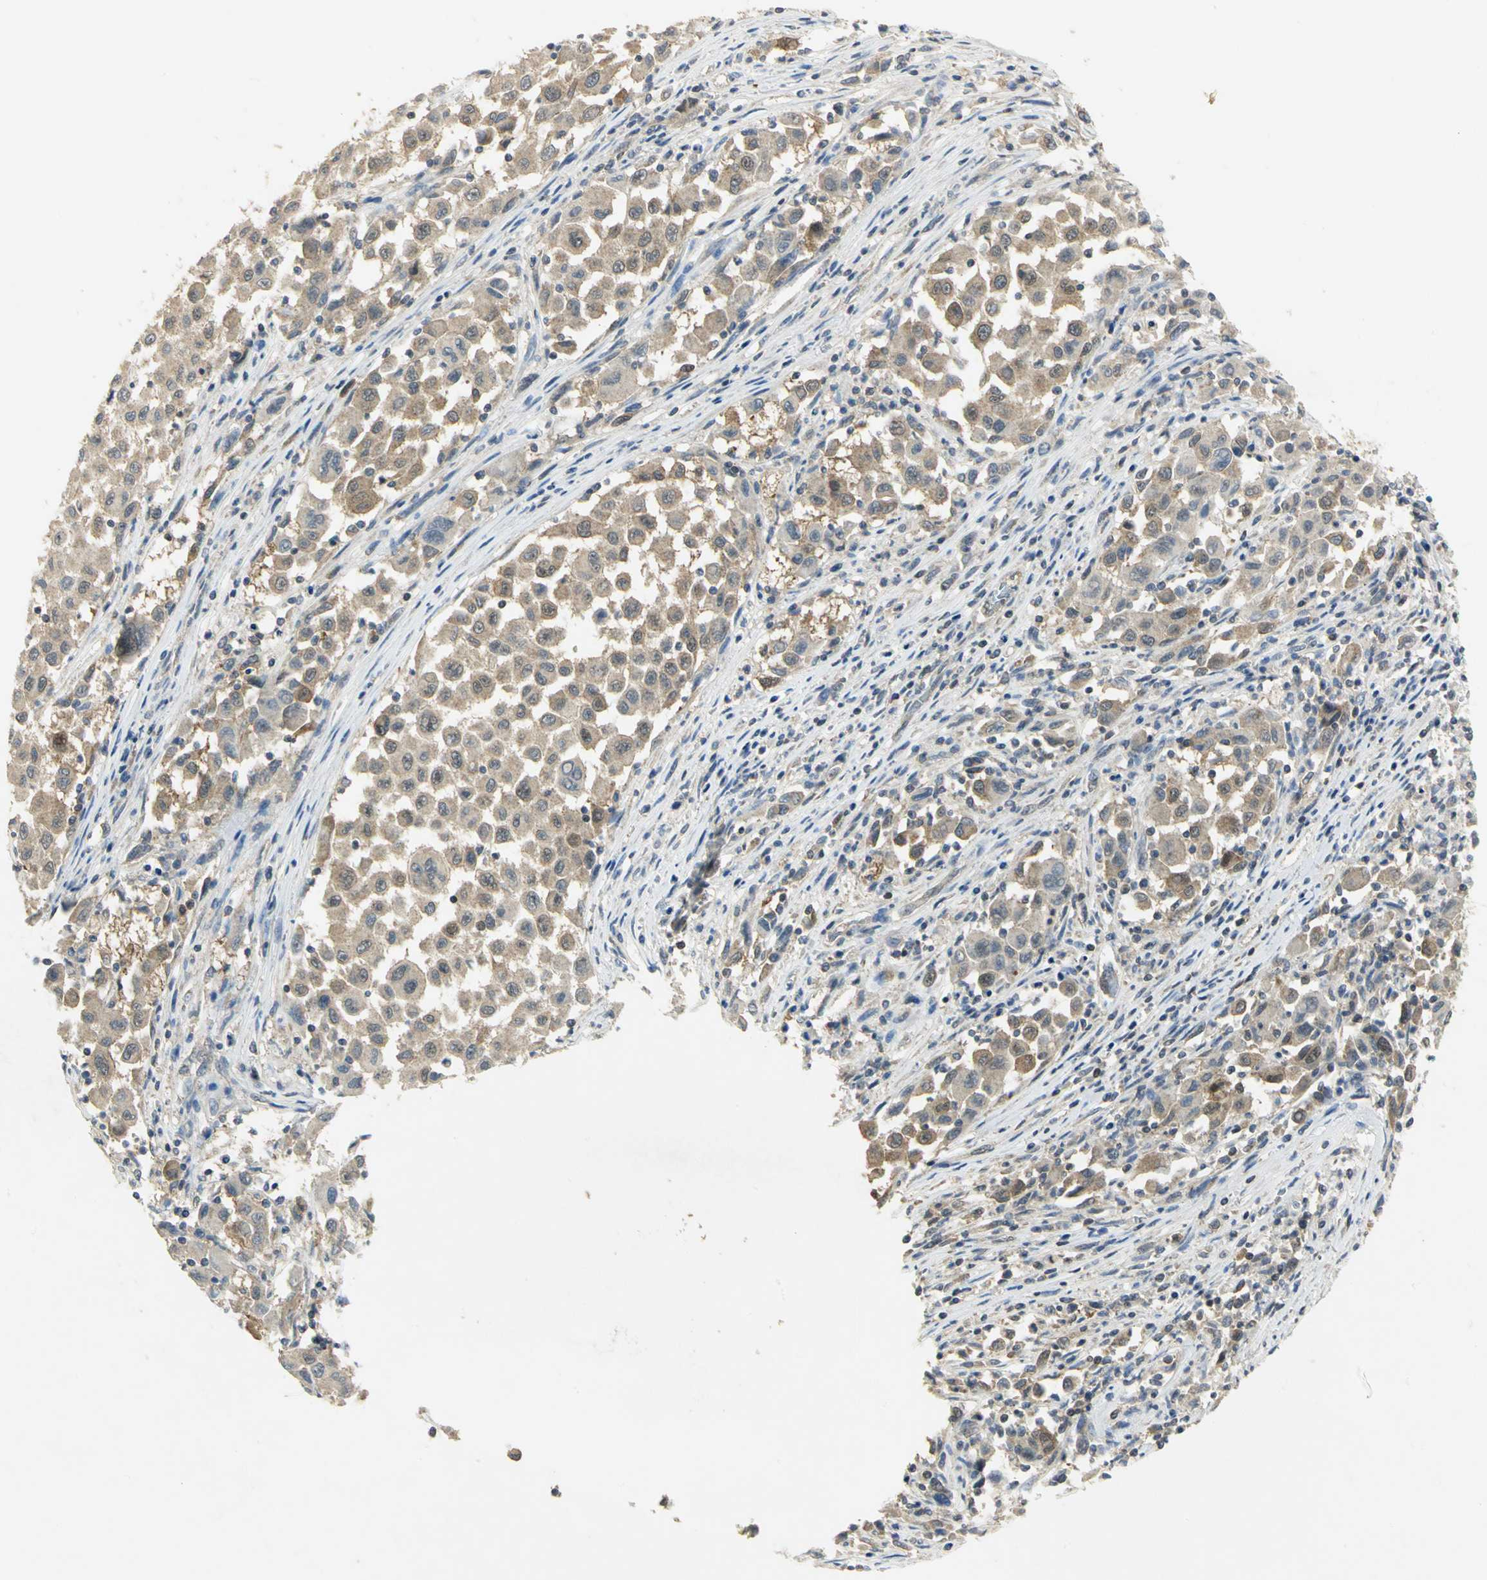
{"staining": {"intensity": "weak", "quantity": ">75%", "location": "cytoplasmic/membranous"}, "tissue": "melanoma", "cell_type": "Tumor cells", "image_type": "cancer", "snomed": [{"axis": "morphology", "description": "Malignant melanoma, Metastatic site"}, {"axis": "topography", "description": "Lymph node"}], "caption": "A high-resolution photomicrograph shows immunohistochemistry (IHC) staining of malignant melanoma (metastatic site), which reveals weak cytoplasmic/membranous expression in about >75% of tumor cells. (DAB (3,3'-diaminobenzidine) IHC with brightfield microscopy, high magnification).", "gene": "PPIA", "patient": {"sex": "male", "age": 61}}